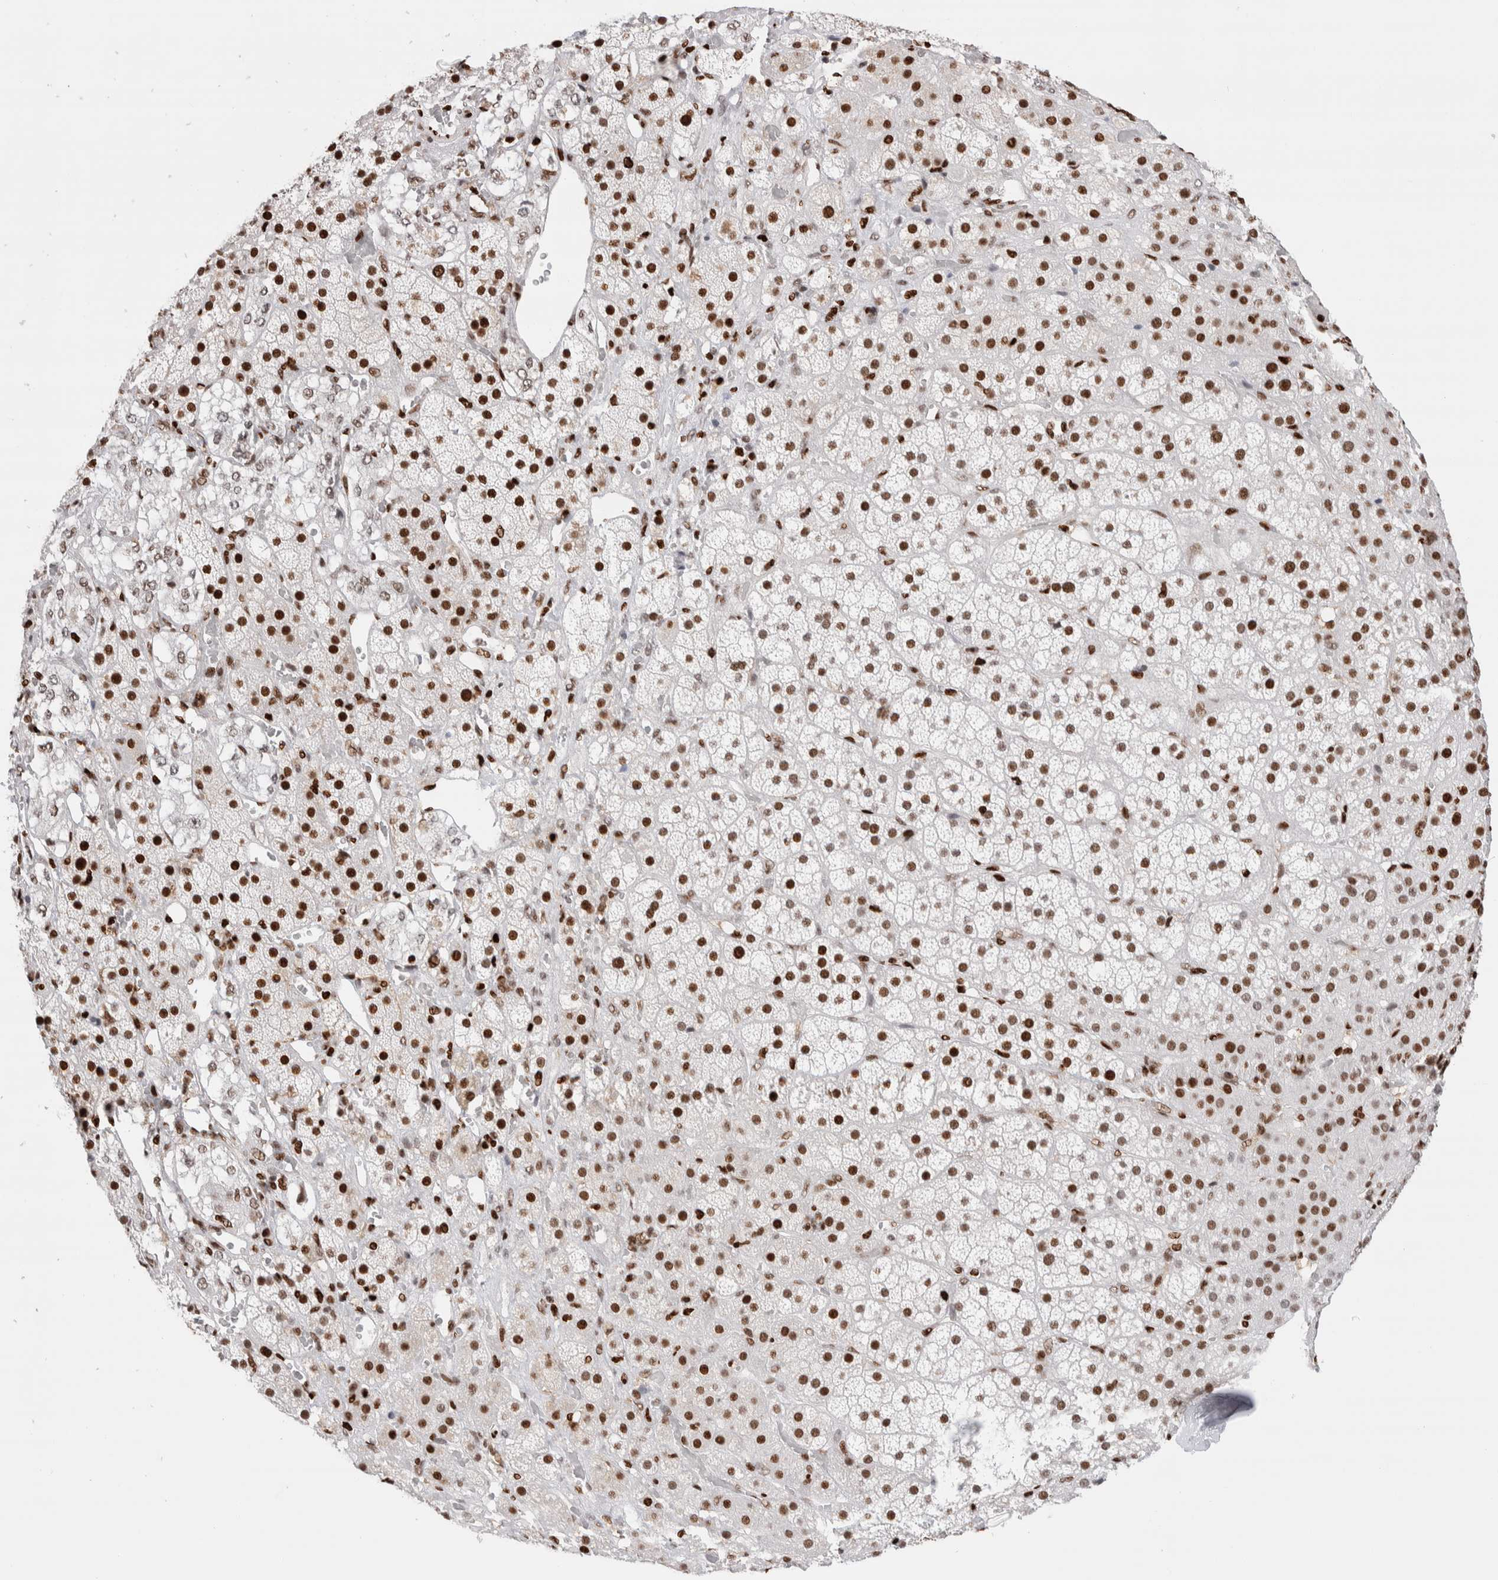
{"staining": {"intensity": "strong", "quantity": ">75%", "location": "nuclear"}, "tissue": "adrenal gland", "cell_type": "Glandular cells", "image_type": "normal", "snomed": [{"axis": "morphology", "description": "Normal tissue, NOS"}, {"axis": "topography", "description": "Adrenal gland"}], "caption": "Protein analysis of unremarkable adrenal gland shows strong nuclear positivity in approximately >75% of glandular cells. (IHC, brightfield microscopy, high magnification).", "gene": "C17orf49", "patient": {"sex": "male", "age": 57}}